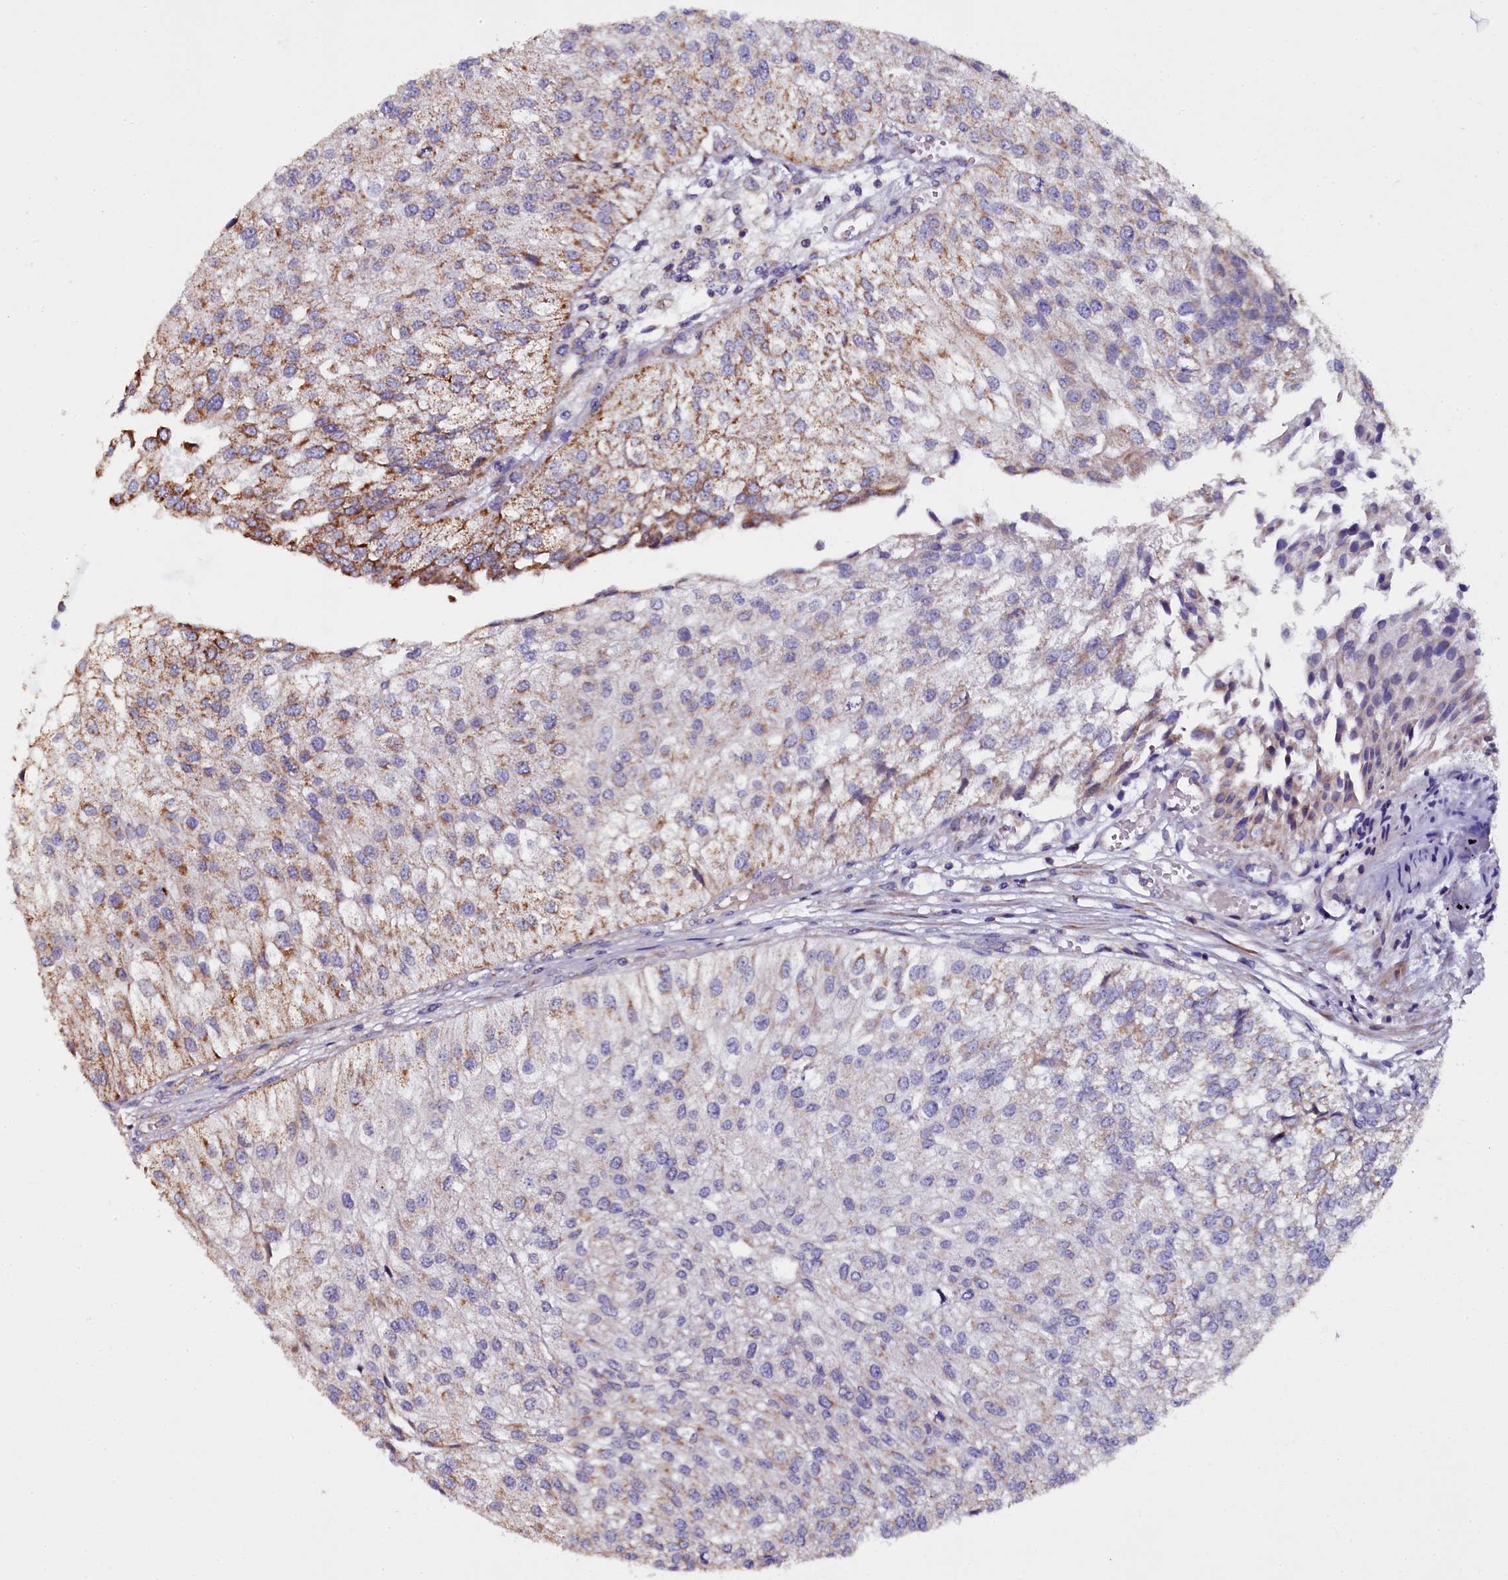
{"staining": {"intensity": "moderate", "quantity": "25%-75%", "location": "cytoplasmic/membranous"}, "tissue": "urothelial cancer", "cell_type": "Tumor cells", "image_type": "cancer", "snomed": [{"axis": "morphology", "description": "Urothelial carcinoma, Low grade"}, {"axis": "topography", "description": "Urinary bladder"}], "caption": "Protein staining displays moderate cytoplasmic/membranous positivity in about 25%-75% of tumor cells in urothelial cancer.", "gene": "NAA80", "patient": {"sex": "female", "age": 89}}